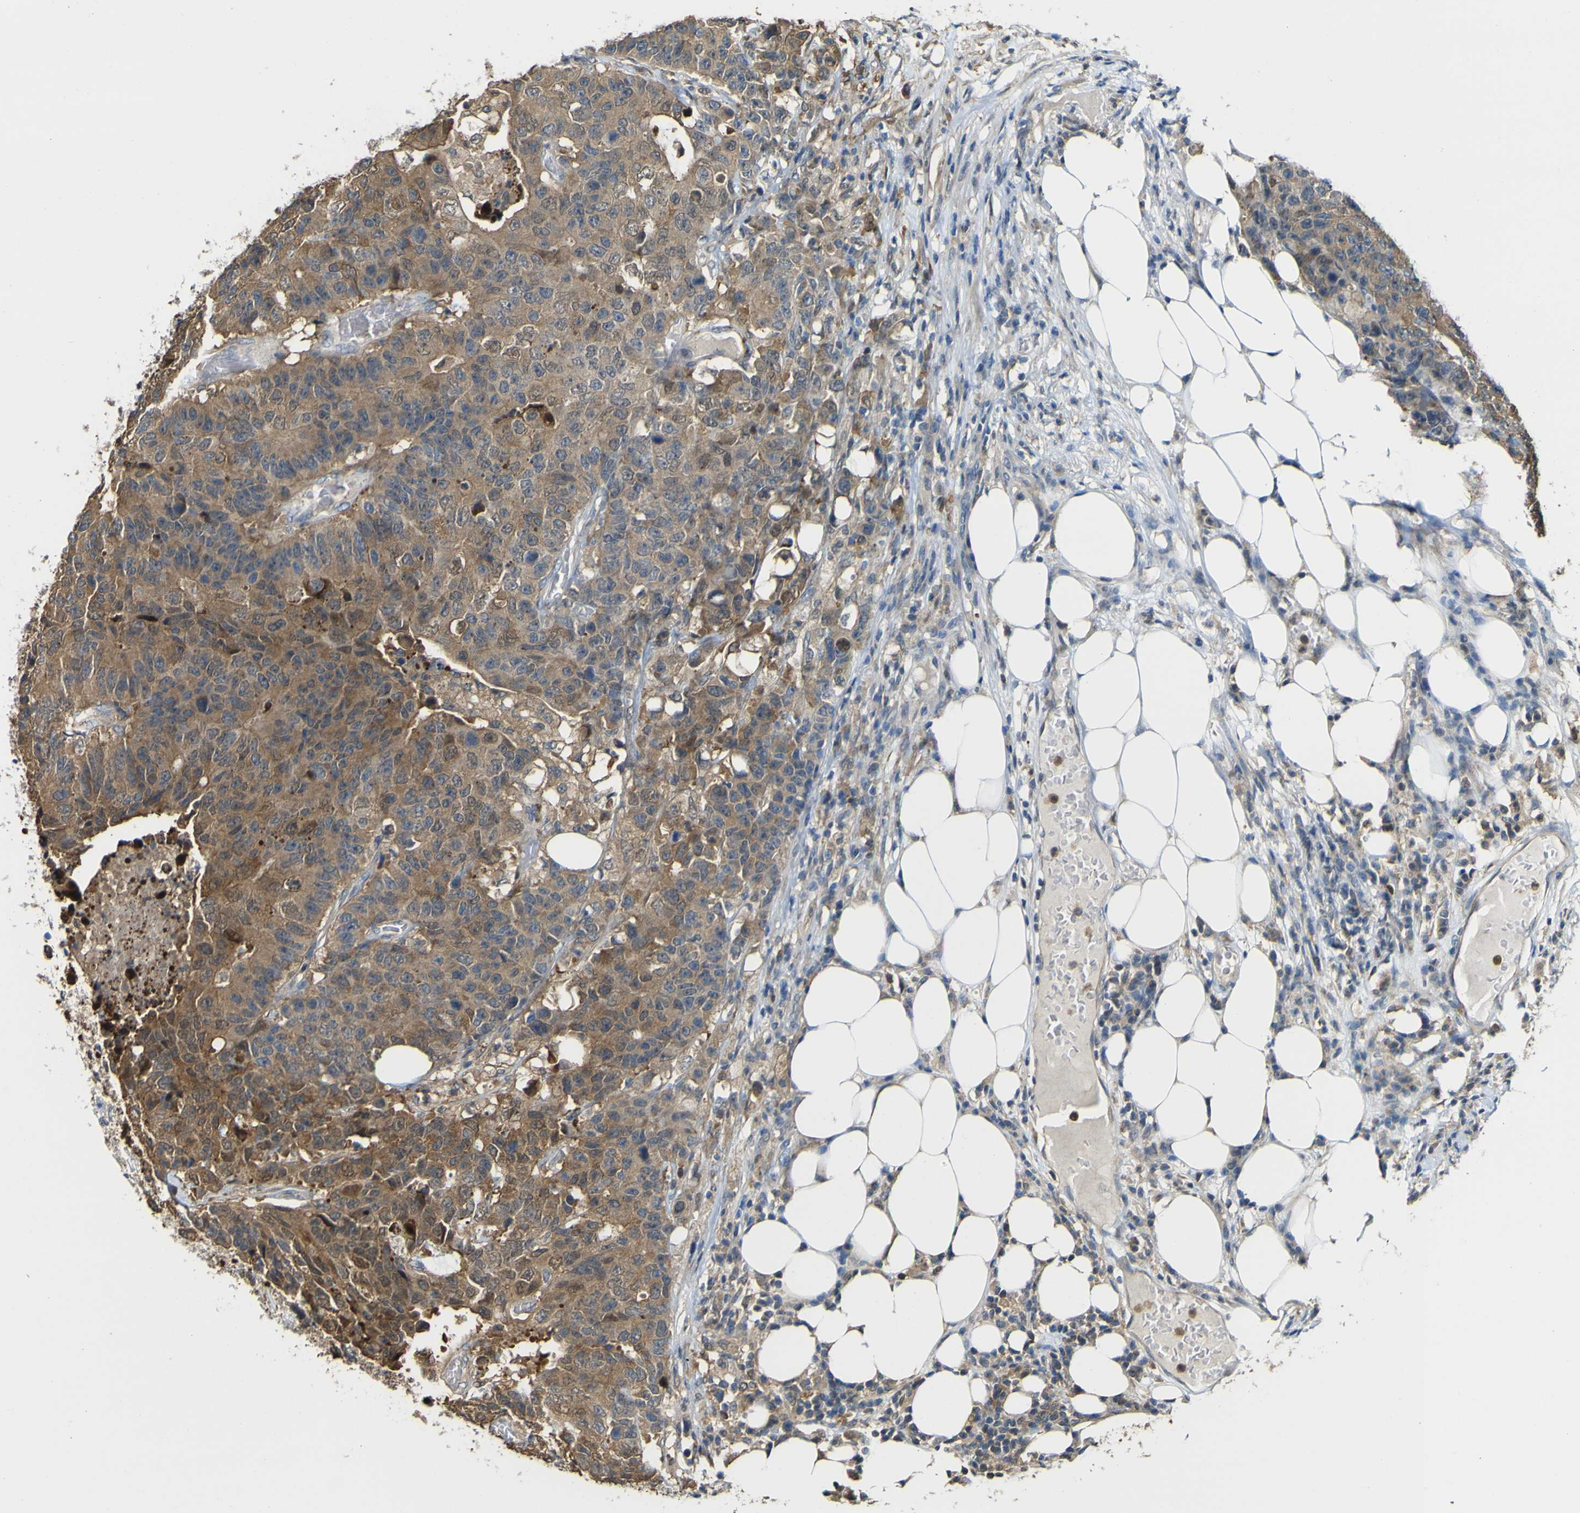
{"staining": {"intensity": "moderate", "quantity": ">75%", "location": "cytoplasmic/membranous"}, "tissue": "colorectal cancer", "cell_type": "Tumor cells", "image_type": "cancer", "snomed": [{"axis": "morphology", "description": "Adenocarcinoma, NOS"}, {"axis": "topography", "description": "Colon"}], "caption": "A brown stain labels moderate cytoplasmic/membranous staining of a protein in adenocarcinoma (colorectal) tumor cells.", "gene": "ABHD3", "patient": {"sex": "female", "age": 86}}